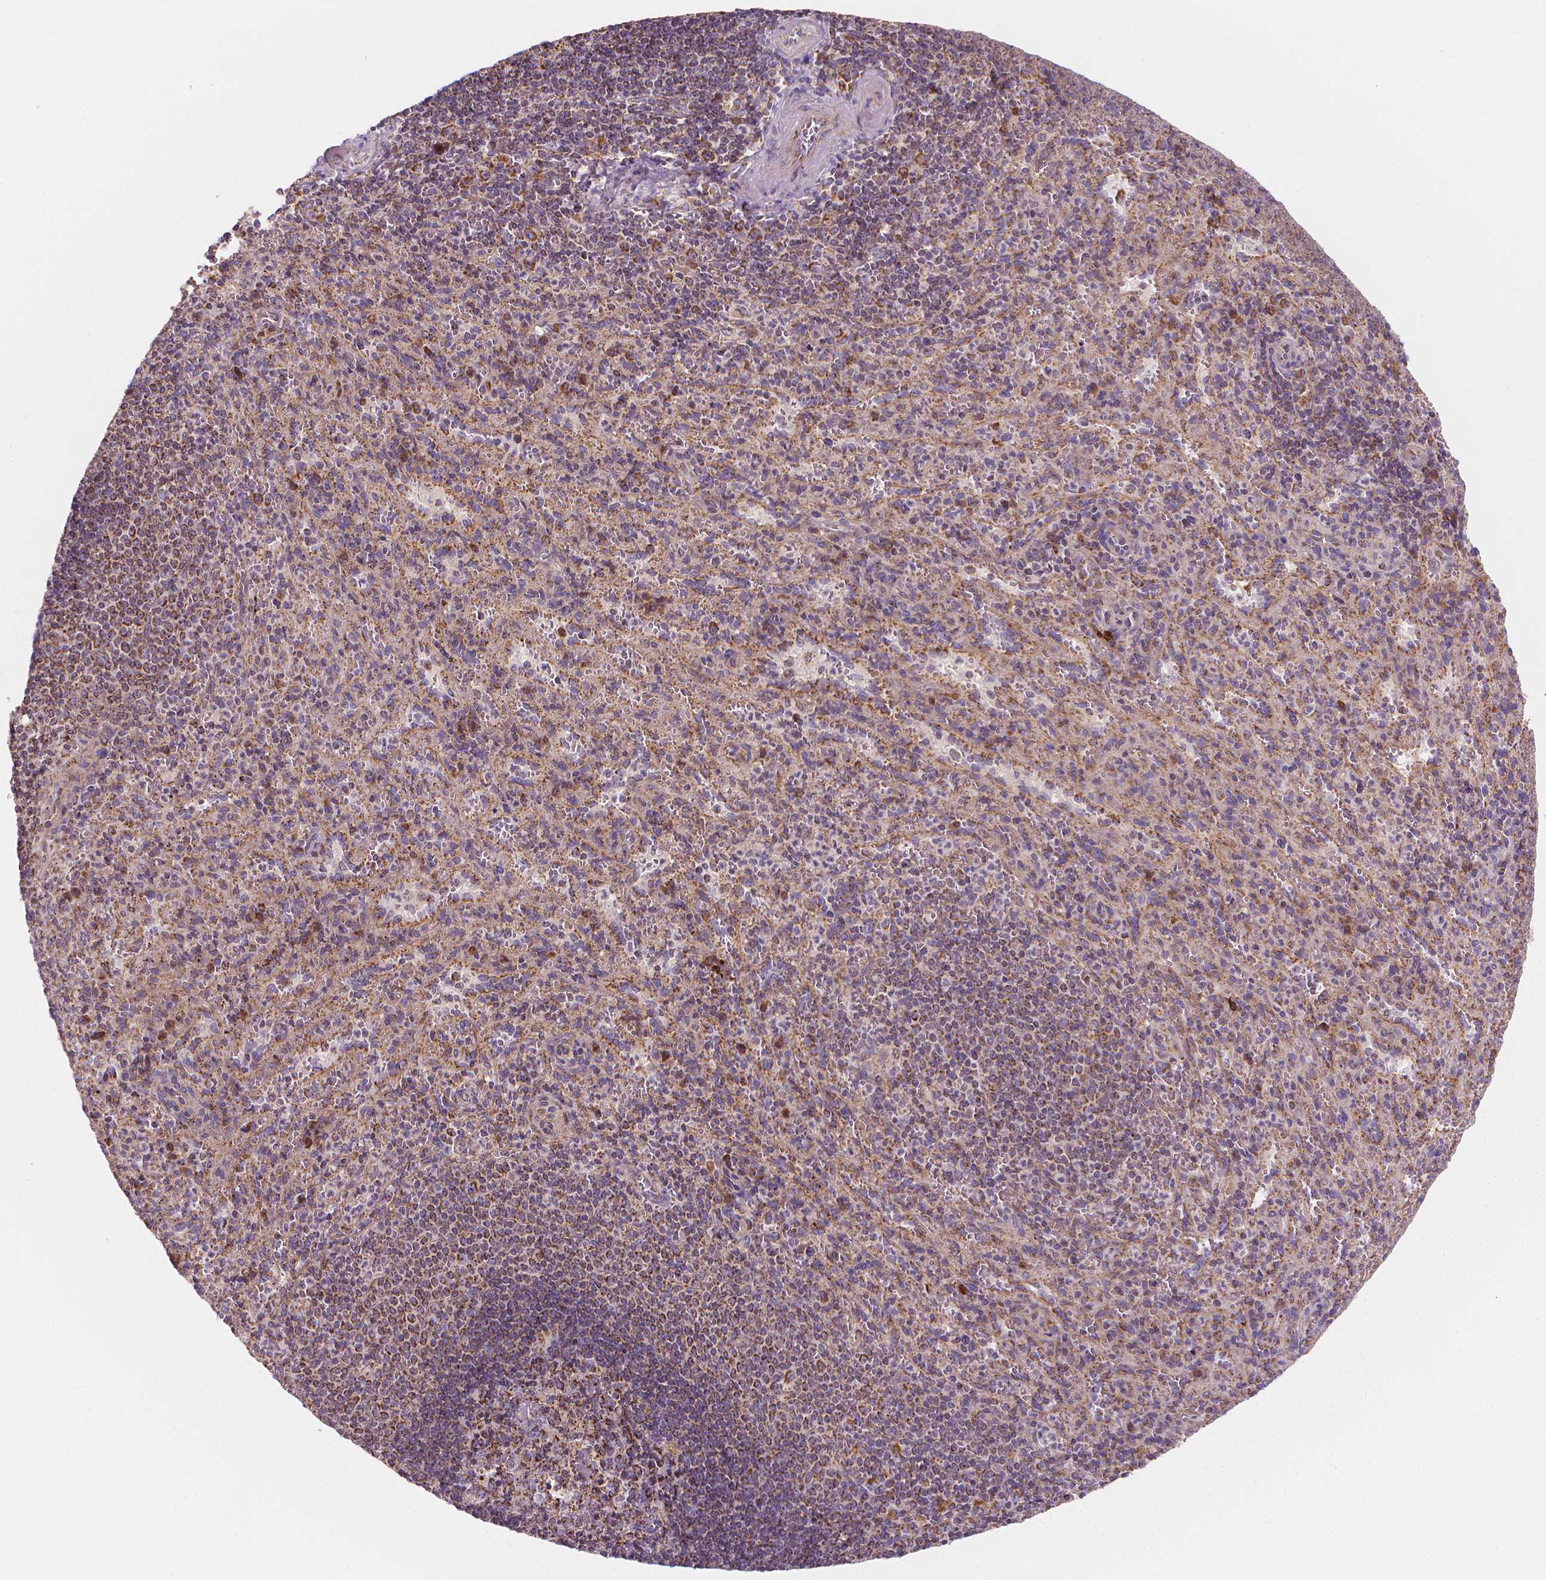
{"staining": {"intensity": "moderate", "quantity": "<25%", "location": "cytoplasmic/membranous"}, "tissue": "spleen", "cell_type": "Cells in red pulp", "image_type": "normal", "snomed": [{"axis": "morphology", "description": "Normal tissue, NOS"}, {"axis": "topography", "description": "Spleen"}], "caption": "Immunohistochemistry (IHC) image of normal spleen stained for a protein (brown), which demonstrates low levels of moderate cytoplasmic/membranous positivity in about <25% of cells in red pulp.", "gene": "SNCAIP", "patient": {"sex": "male", "age": 57}}